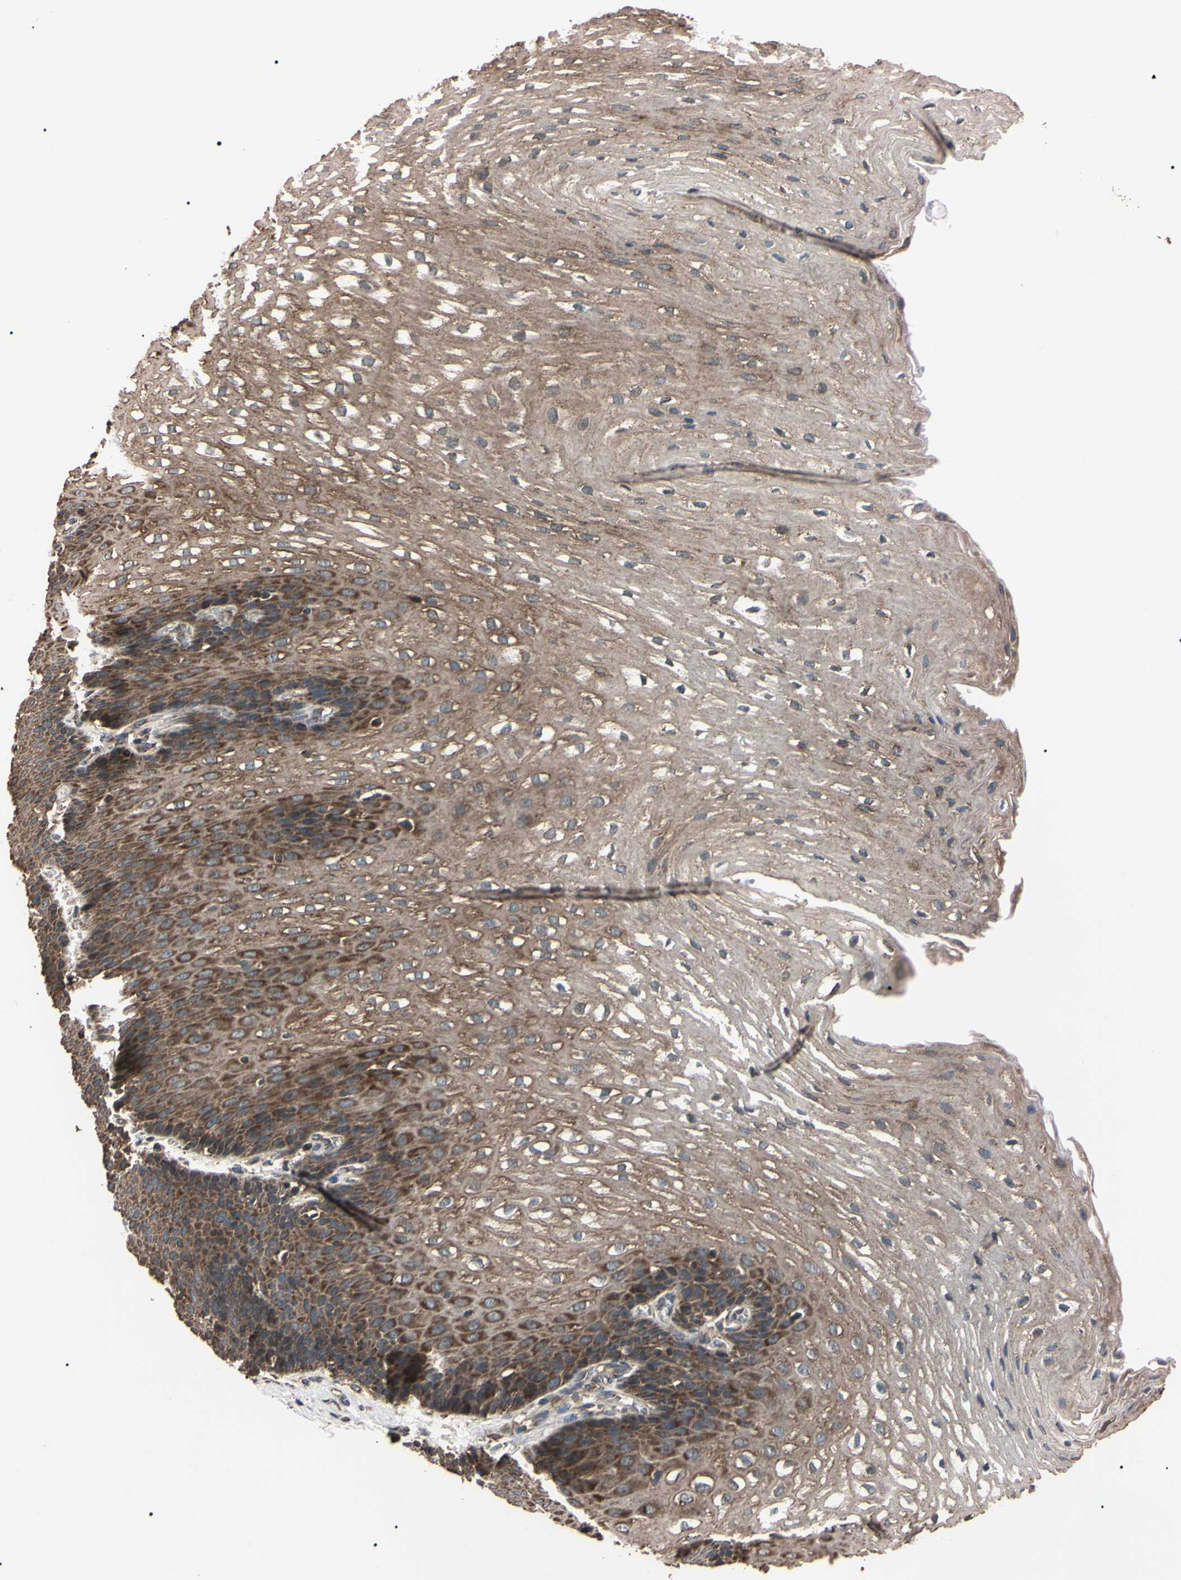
{"staining": {"intensity": "moderate", "quantity": "25%-75%", "location": "cytoplasmic/membranous"}, "tissue": "esophagus", "cell_type": "Squamous epithelial cells", "image_type": "normal", "snomed": [{"axis": "morphology", "description": "Normal tissue, NOS"}, {"axis": "topography", "description": "Esophagus"}], "caption": "This image displays immunohistochemistry staining of benign human esophagus, with medium moderate cytoplasmic/membranous staining in about 25%-75% of squamous epithelial cells.", "gene": "TNFRSF1A", "patient": {"sex": "male", "age": 48}}